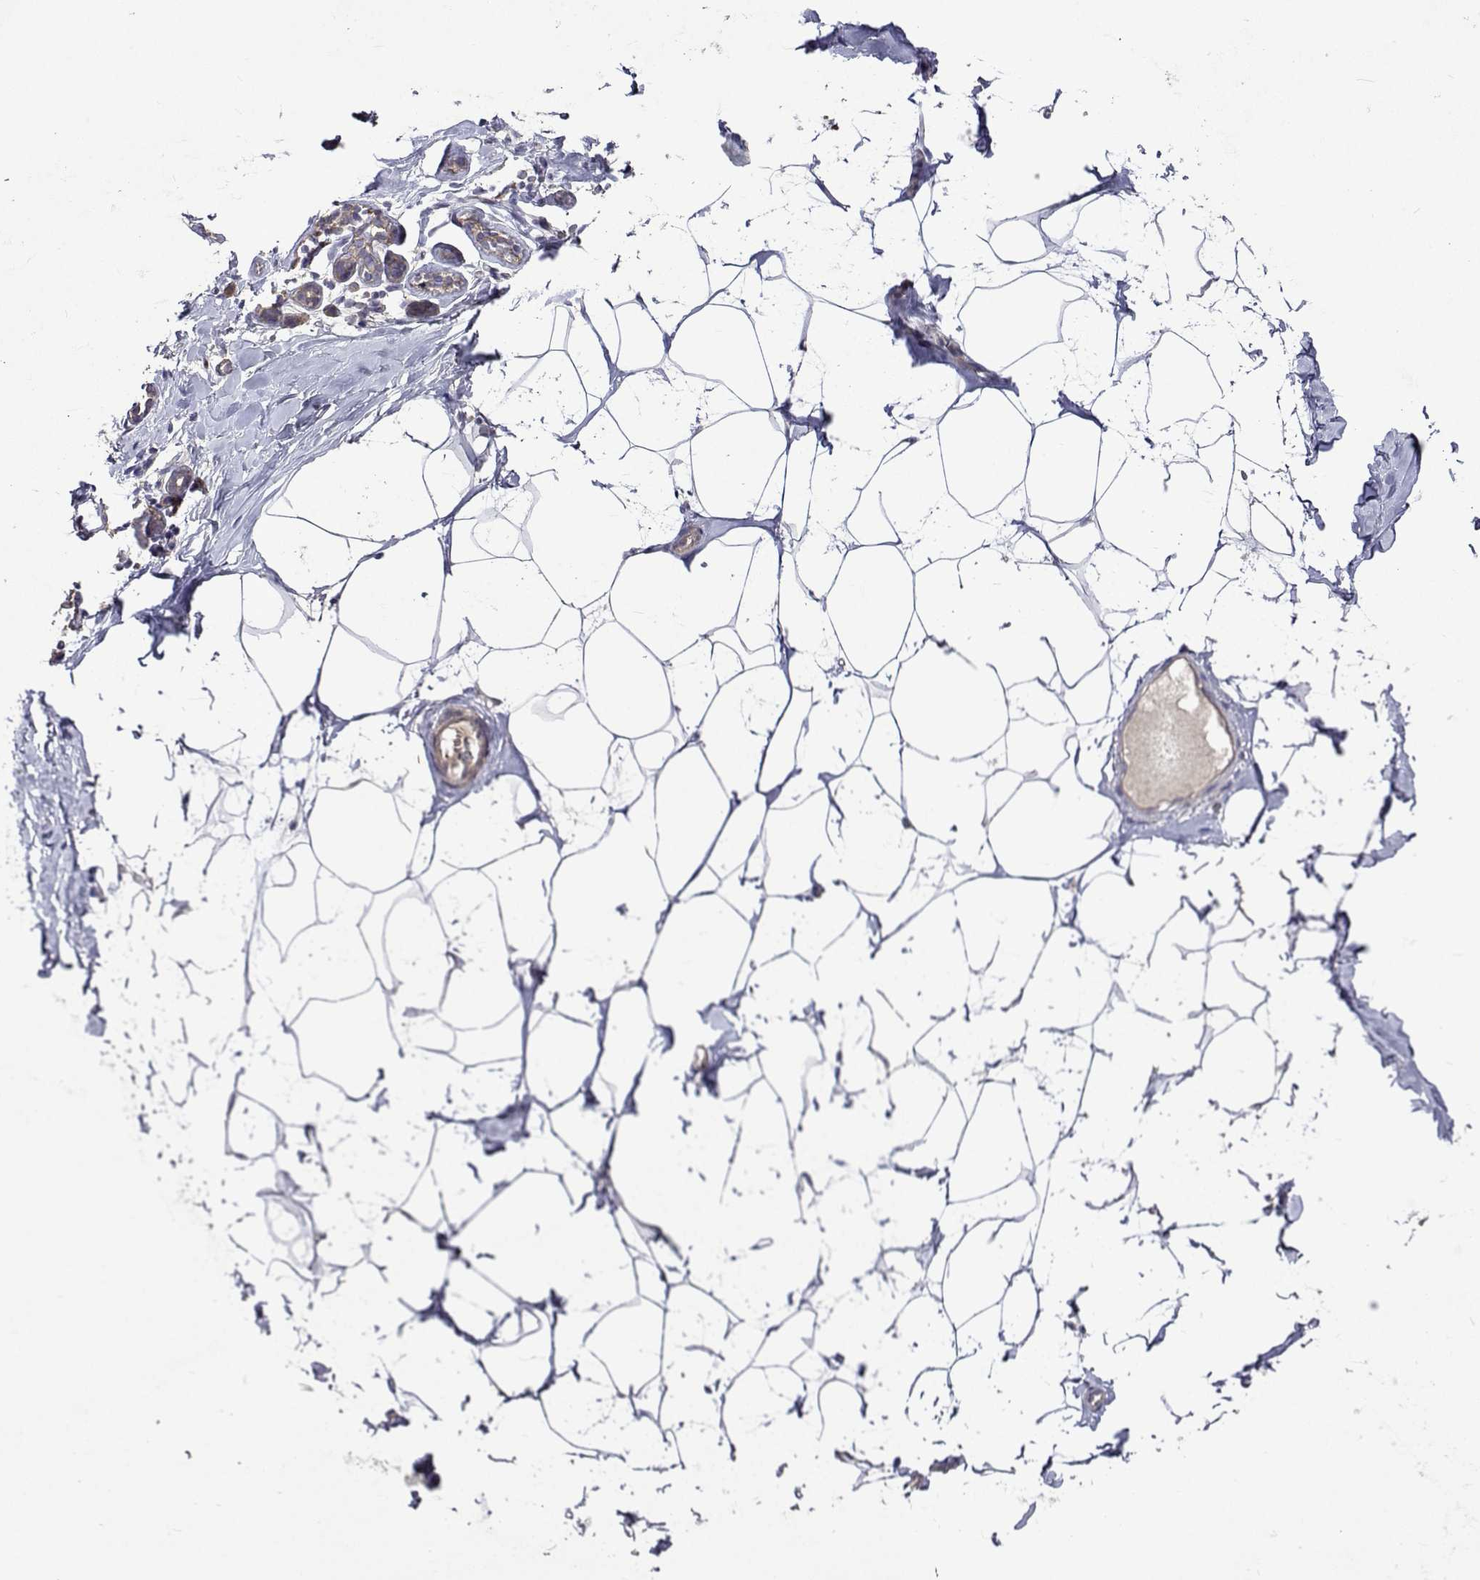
{"staining": {"intensity": "negative", "quantity": "none", "location": "none"}, "tissue": "breast", "cell_type": "Adipocytes", "image_type": "normal", "snomed": [{"axis": "morphology", "description": "Normal tissue, NOS"}, {"axis": "topography", "description": "Breast"}], "caption": "This image is of unremarkable breast stained with IHC to label a protein in brown with the nuclei are counter-stained blue. There is no staining in adipocytes.", "gene": "TARBP2", "patient": {"sex": "female", "age": 32}}